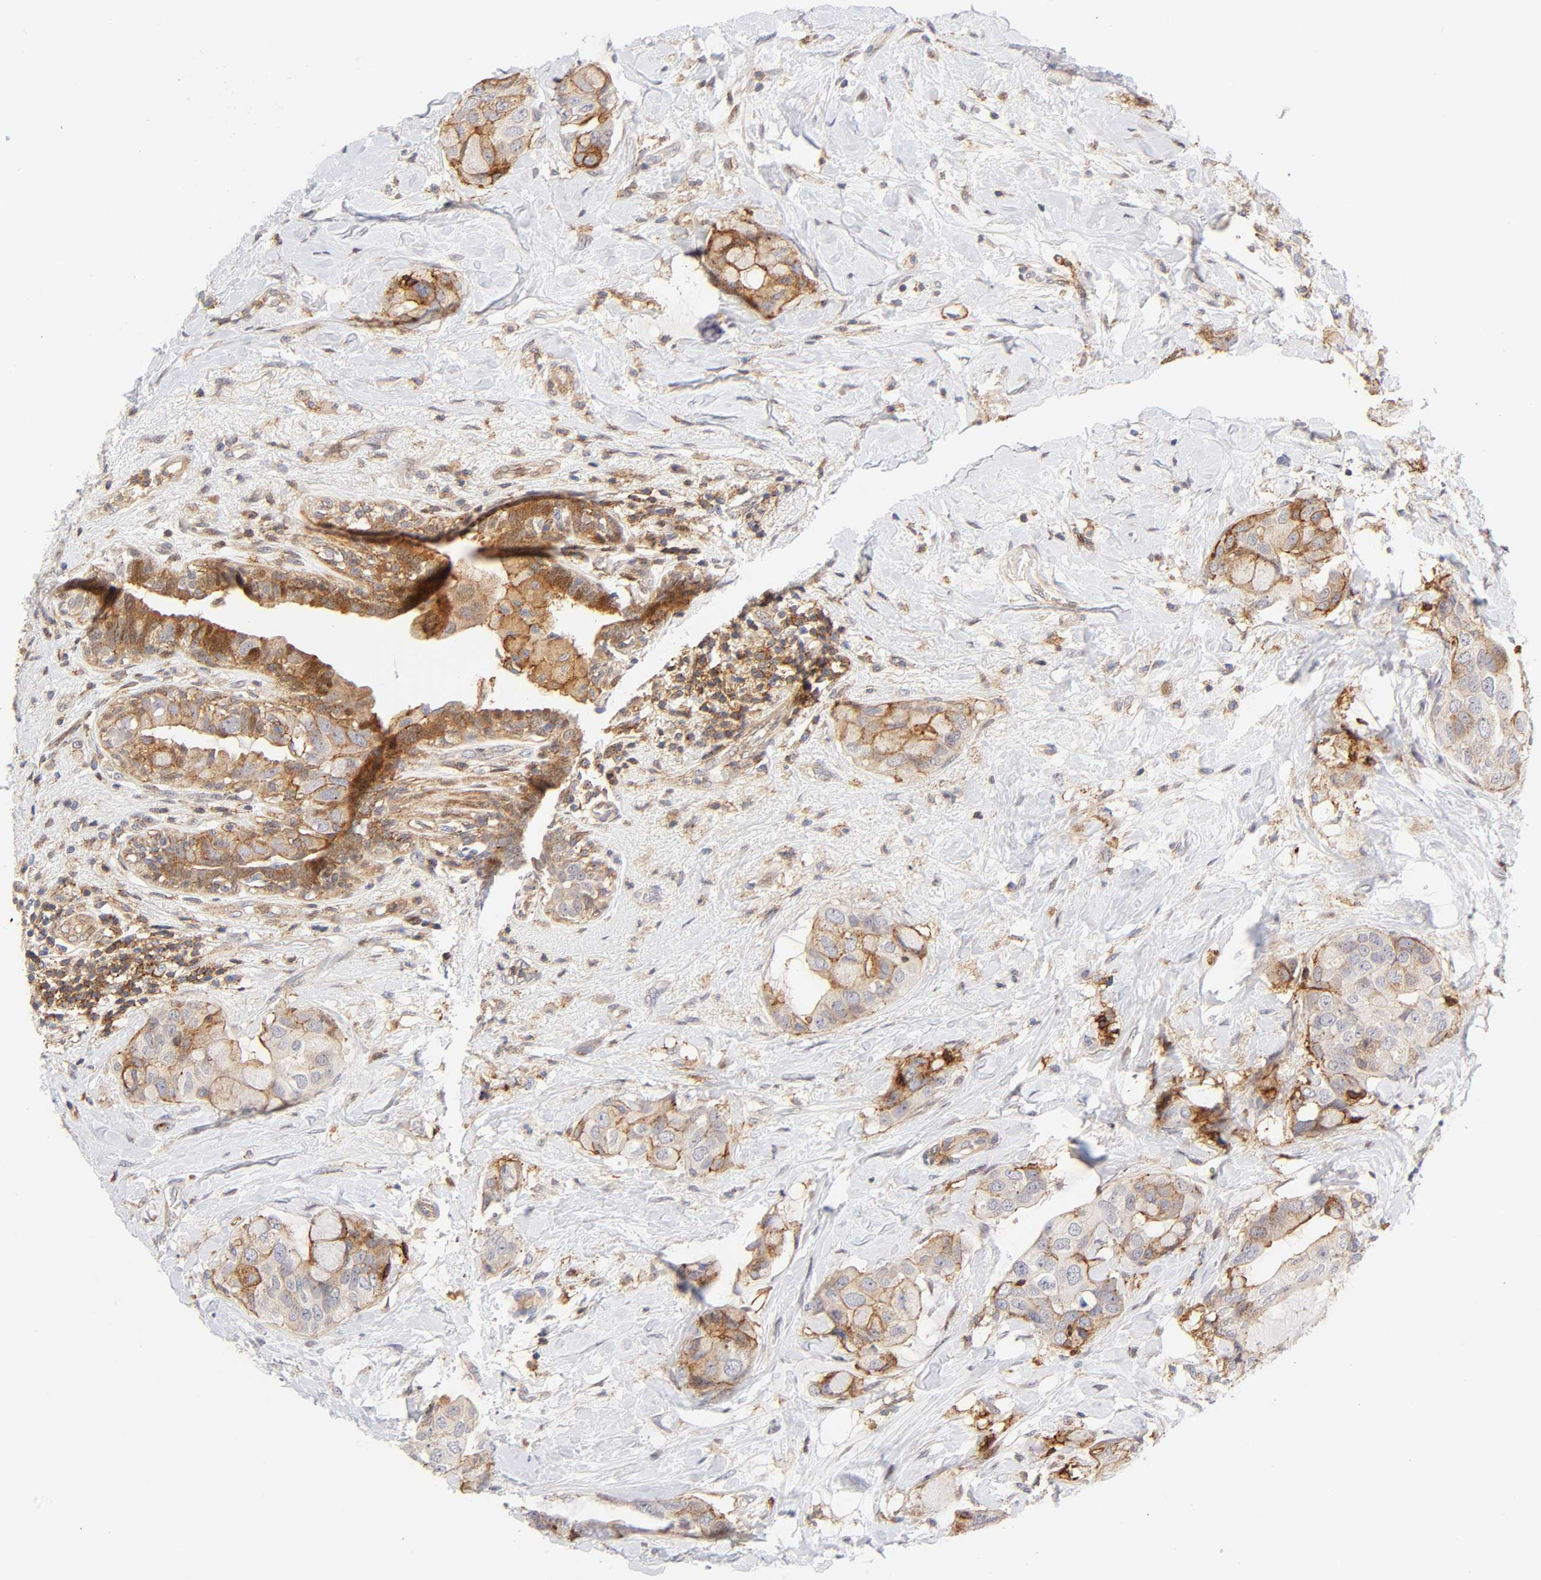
{"staining": {"intensity": "moderate", "quantity": "25%-75%", "location": "cytoplasmic/membranous"}, "tissue": "breast cancer", "cell_type": "Tumor cells", "image_type": "cancer", "snomed": [{"axis": "morphology", "description": "Duct carcinoma"}, {"axis": "topography", "description": "Breast"}], "caption": "Immunohistochemistry (IHC) (DAB (3,3'-diaminobenzidine)) staining of breast cancer (intraductal carcinoma) shows moderate cytoplasmic/membranous protein positivity in approximately 25%-75% of tumor cells.", "gene": "ANXA7", "patient": {"sex": "female", "age": 40}}